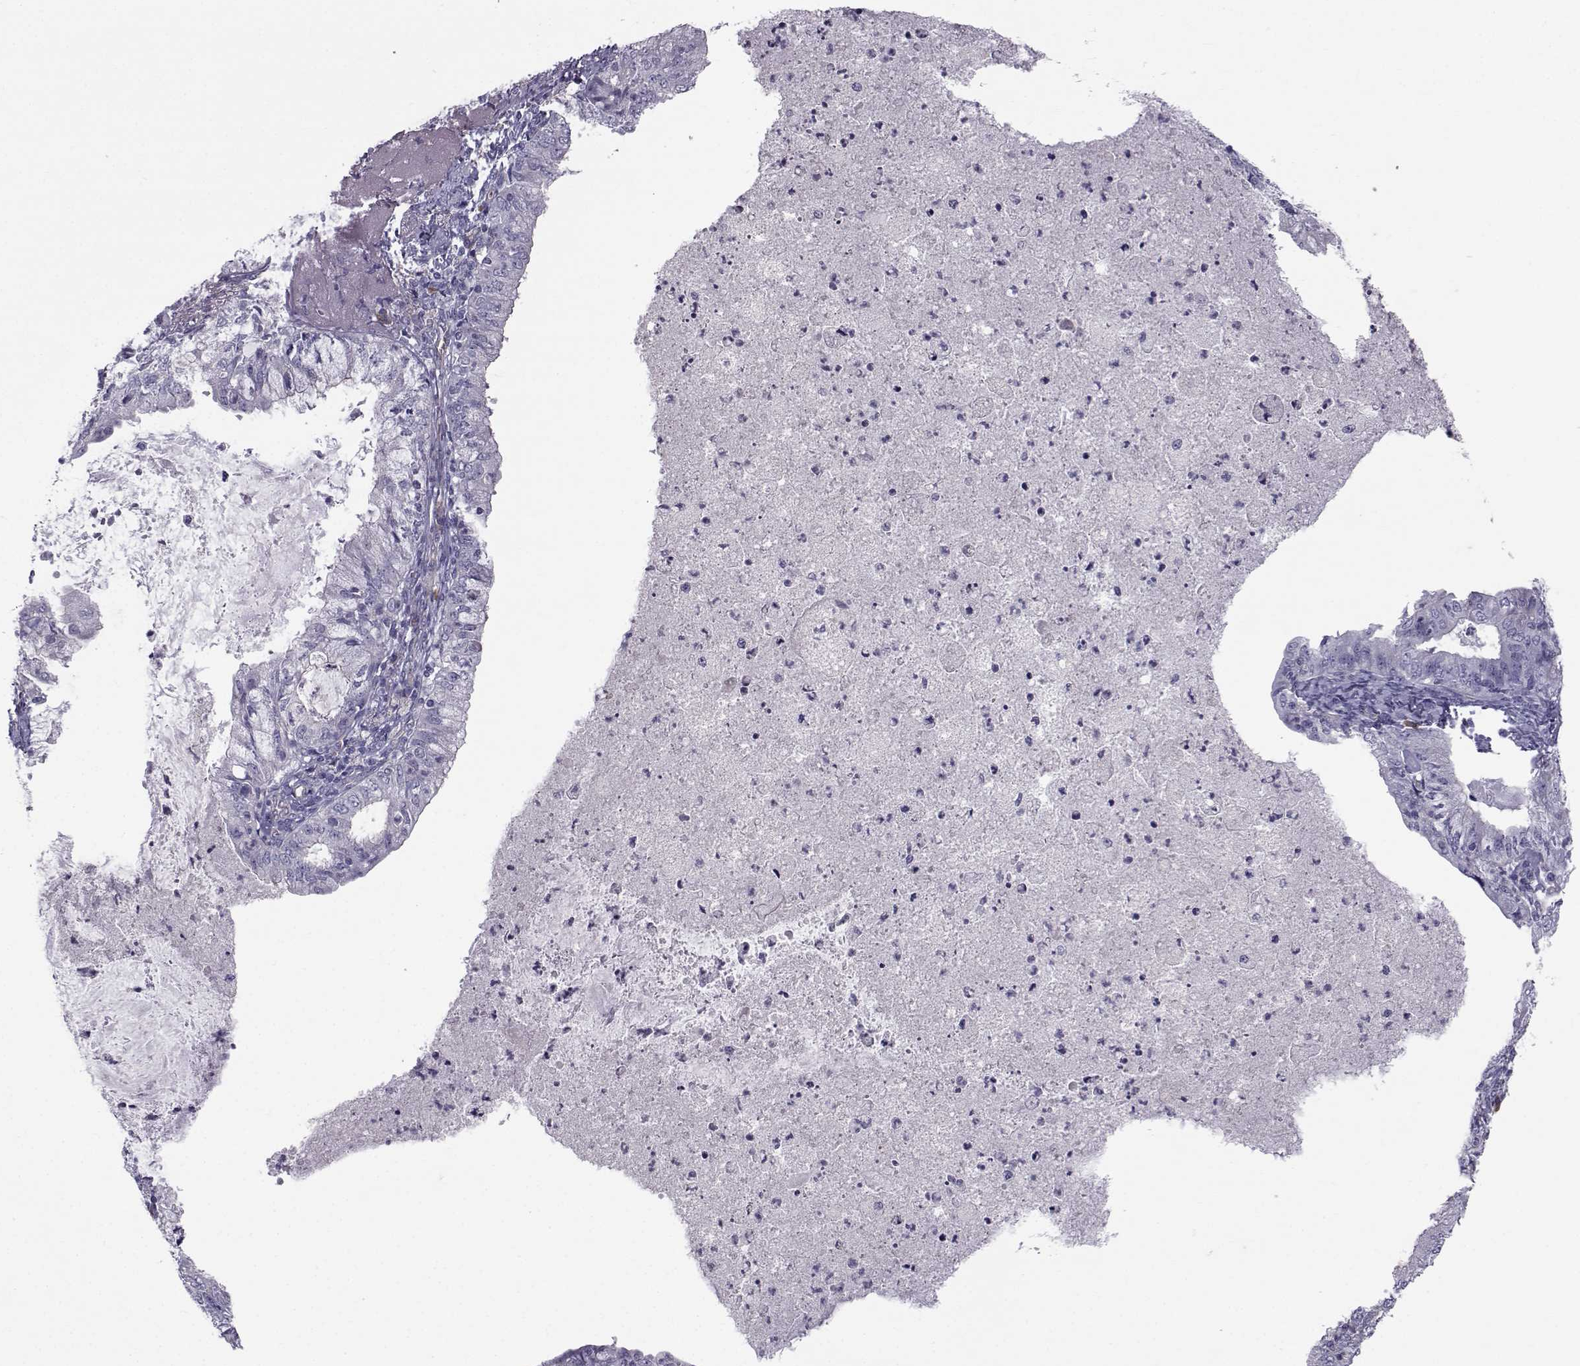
{"staining": {"intensity": "negative", "quantity": "none", "location": "none"}, "tissue": "endometrial cancer", "cell_type": "Tumor cells", "image_type": "cancer", "snomed": [{"axis": "morphology", "description": "Adenocarcinoma, NOS"}, {"axis": "topography", "description": "Endometrium"}], "caption": "Tumor cells show no significant protein expression in endometrial adenocarcinoma. (DAB IHC with hematoxylin counter stain).", "gene": "QPCT", "patient": {"sex": "female", "age": 57}}